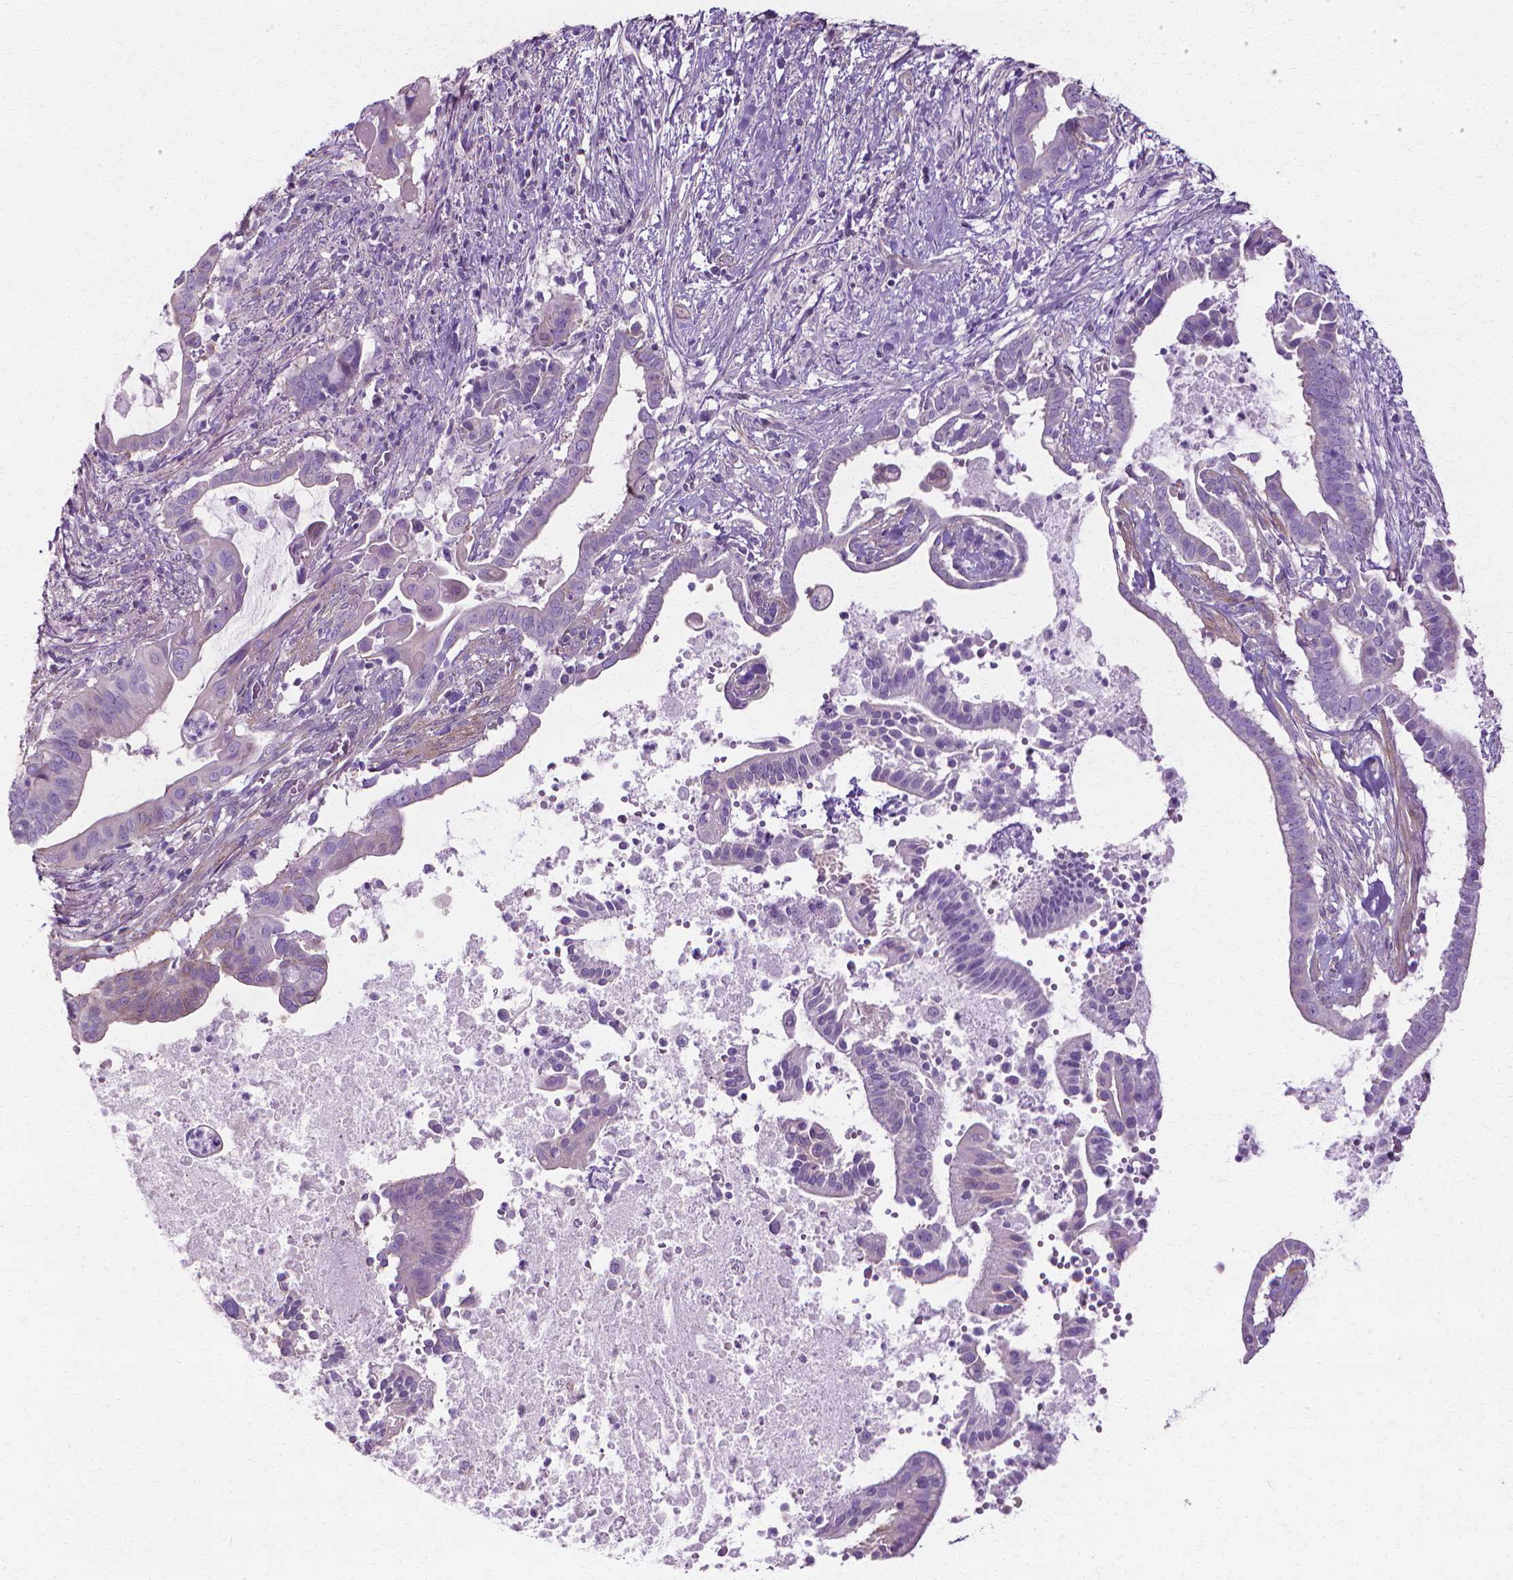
{"staining": {"intensity": "negative", "quantity": "none", "location": "none"}, "tissue": "pancreatic cancer", "cell_type": "Tumor cells", "image_type": "cancer", "snomed": [{"axis": "morphology", "description": "Adenocarcinoma, NOS"}, {"axis": "topography", "description": "Pancreas"}], "caption": "Immunohistochemistry photomicrograph of pancreatic cancer (adenocarcinoma) stained for a protein (brown), which shows no staining in tumor cells.", "gene": "CFAP157", "patient": {"sex": "male", "age": 61}}